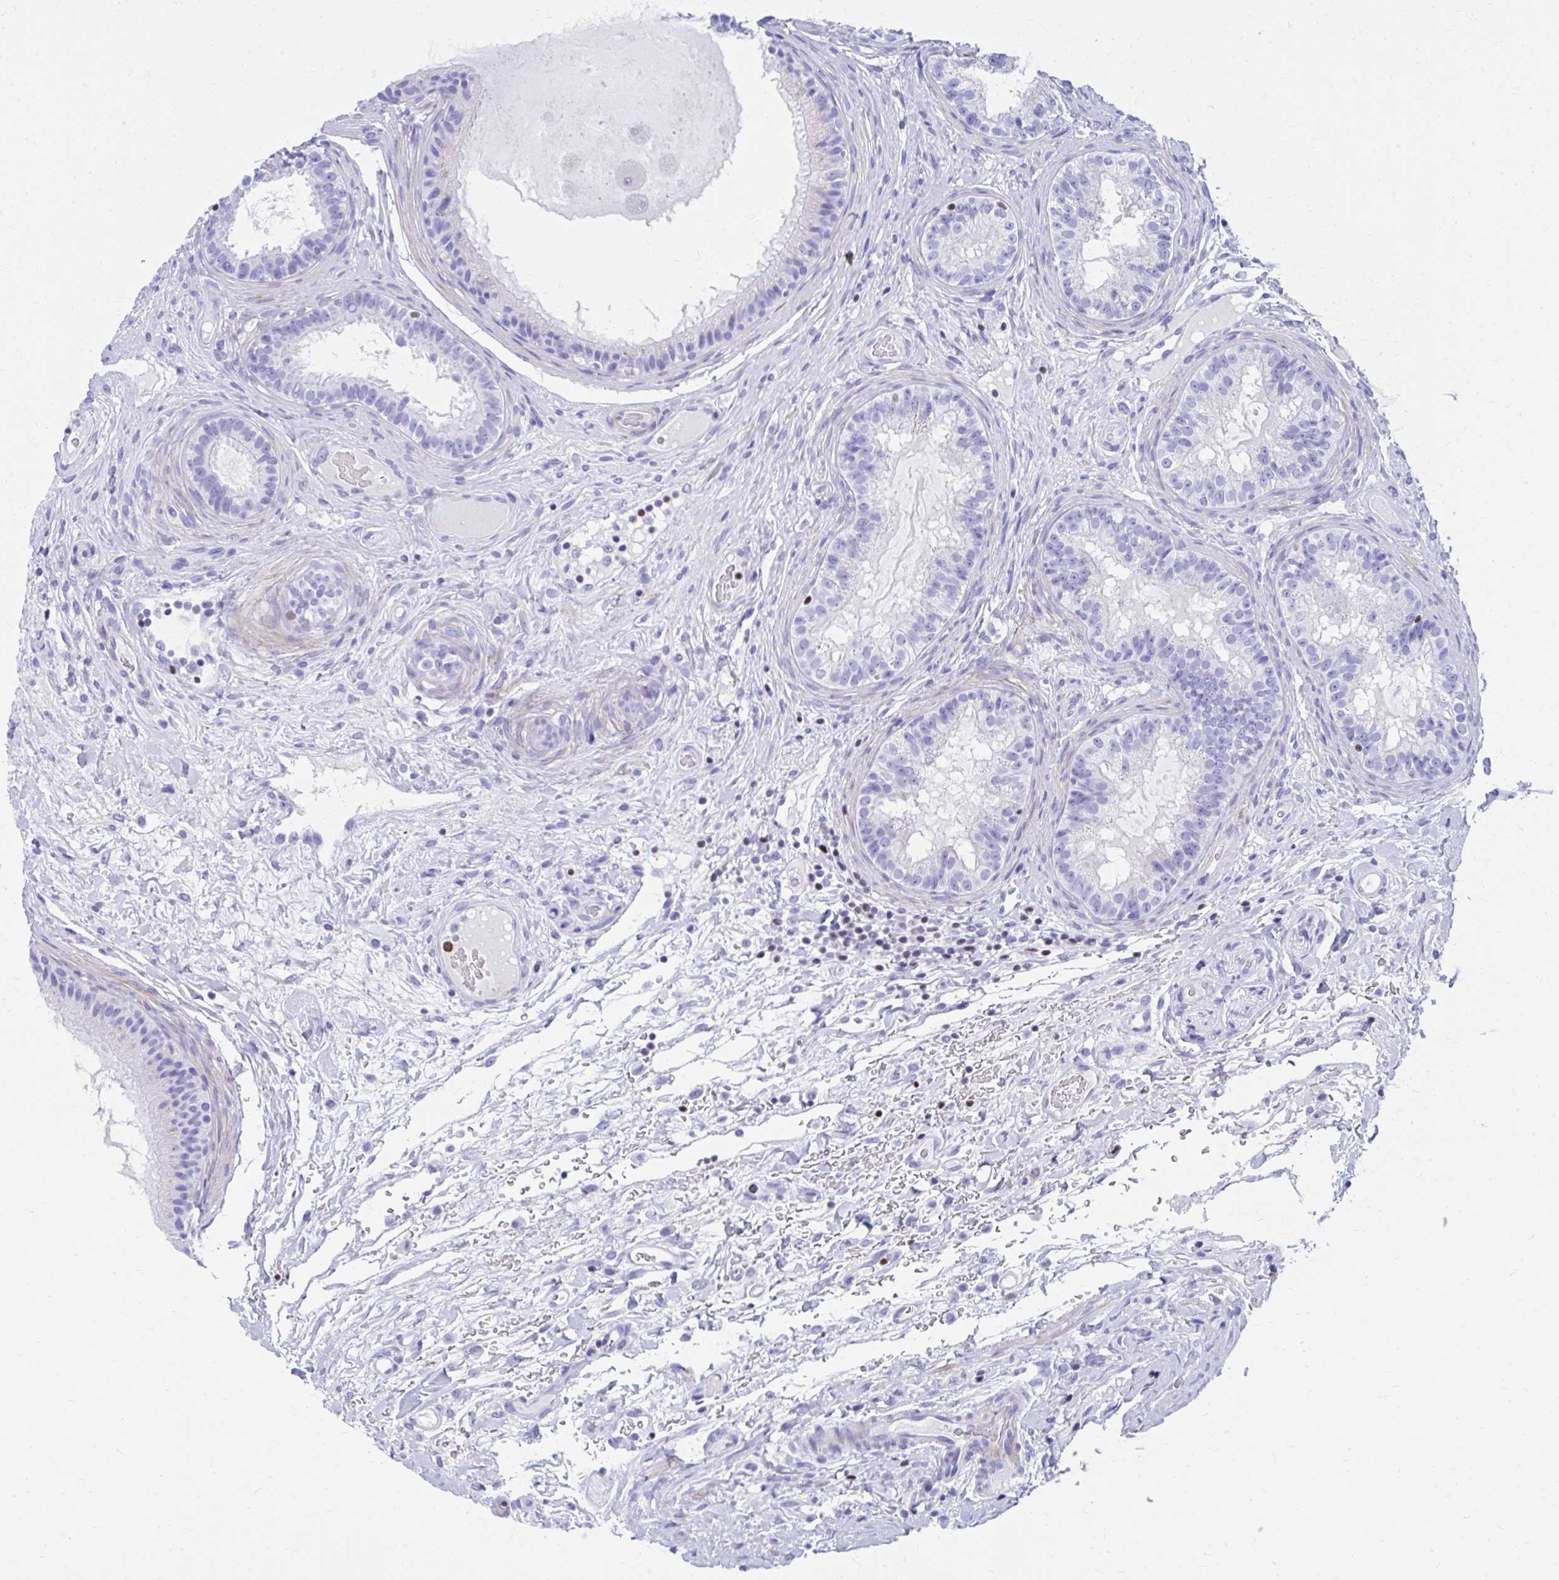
{"staining": {"intensity": "negative", "quantity": "none", "location": "none"}, "tissue": "epididymis", "cell_type": "Glandular cells", "image_type": "normal", "snomed": [{"axis": "morphology", "description": "Normal tissue, NOS"}, {"axis": "topography", "description": "Epididymis"}], "caption": "Glandular cells show no significant positivity in unremarkable epididymis. (Stains: DAB (3,3'-diaminobenzidine) immunohistochemistry with hematoxylin counter stain, Microscopy: brightfield microscopy at high magnification).", "gene": "RUNX3", "patient": {"sex": "male", "age": 23}}